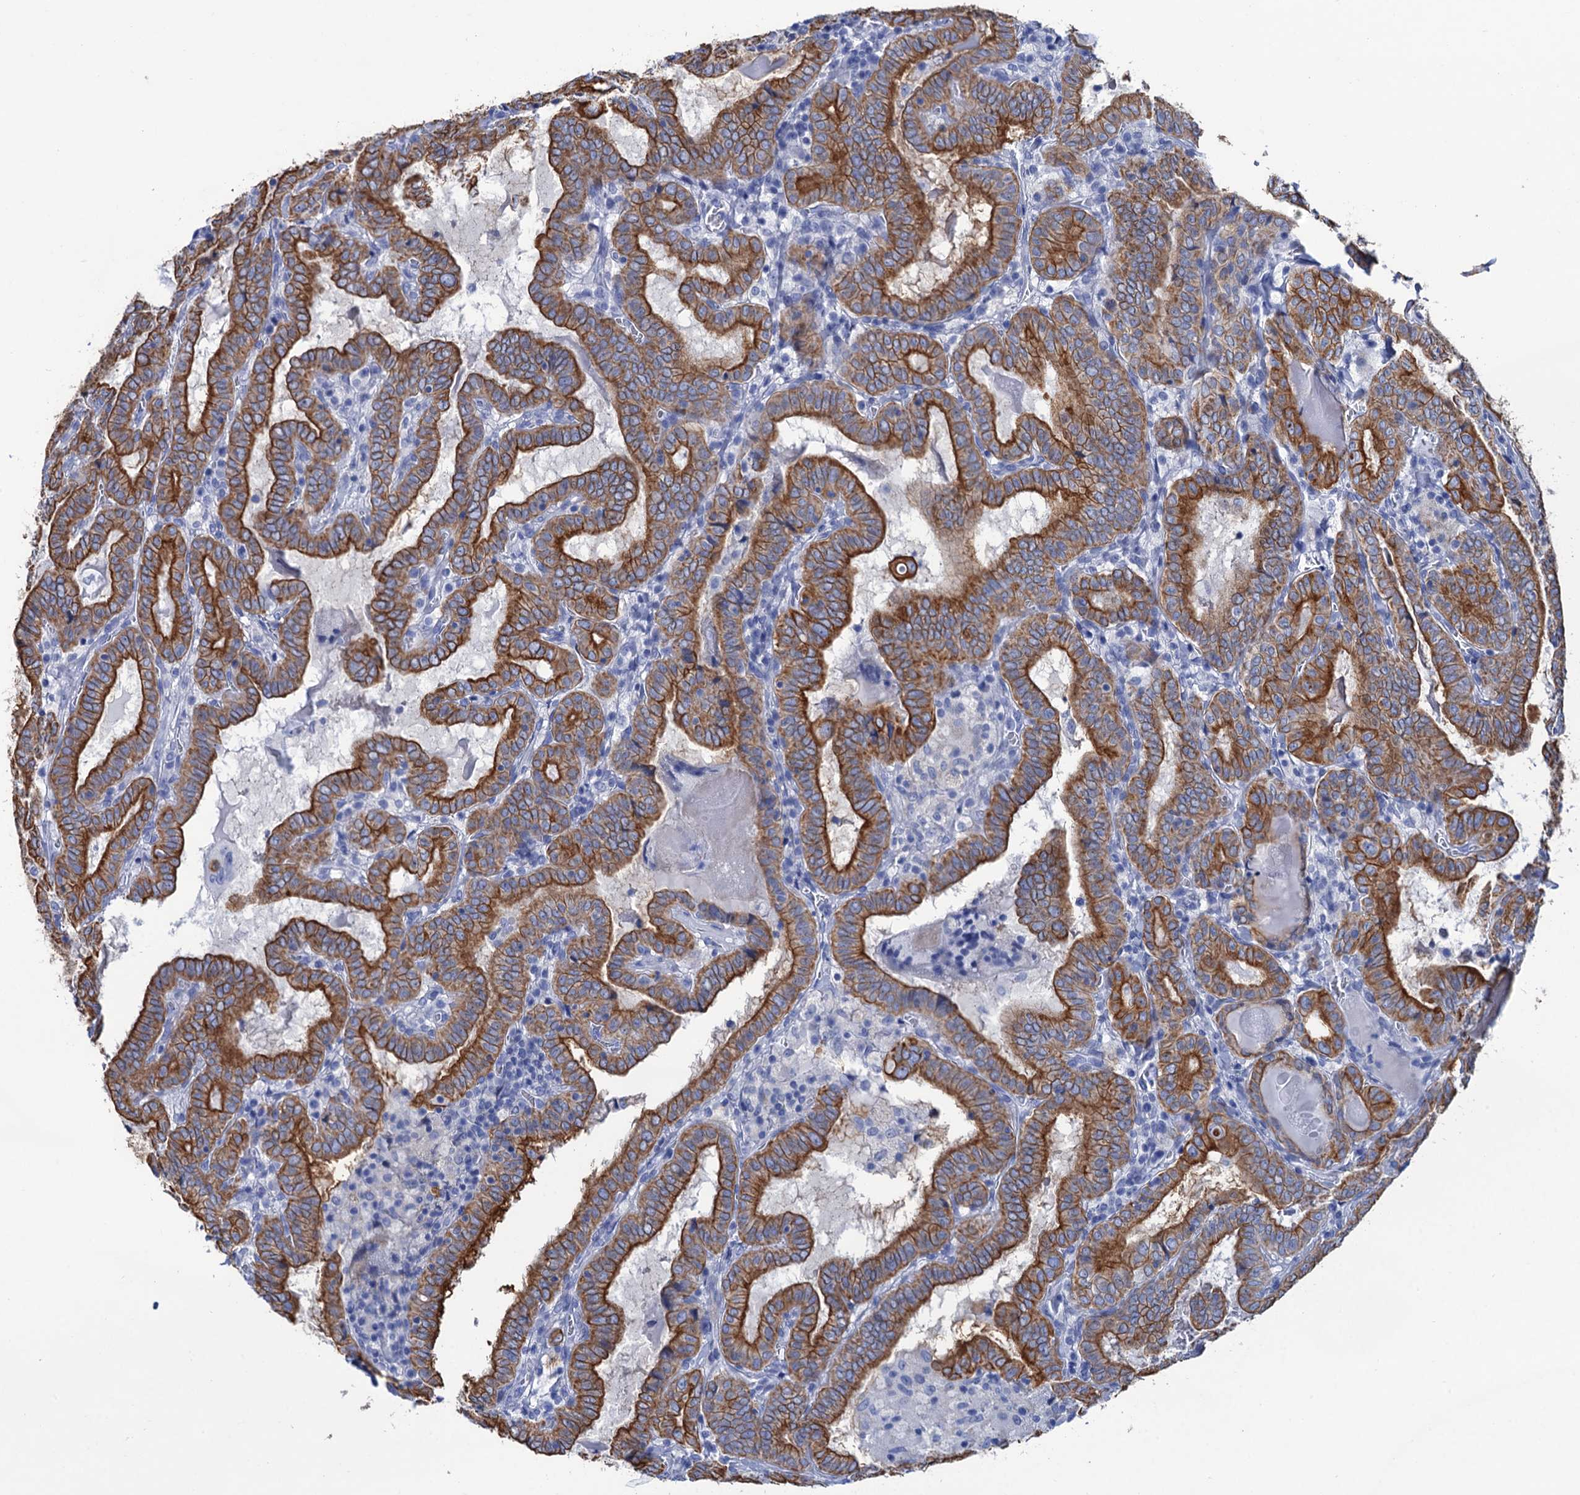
{"staining": {"intensity": "strong", "quantity": ">75%", "location": "cytoplasmic/membranous"}, "tissue": "thyroid cancer", "cell_type": "Tumor cells", "image_type": "cancer", "snomed": [{"axis": "morphology", "description": "Papillary adenocarcinoma, NOS"}, {"axis": "topography", "description": "Thyroid gland"}], "caption": "The micrograph displays immunohistochemical staining of thyroid cancer (papillary adenocarcinoma). There is strong cytoplasmic/membranous positivity is identified in approximately >75% of tumor cells.", "gene": "RAB3IP", "patient": {"sex": "female", "age": 72}}